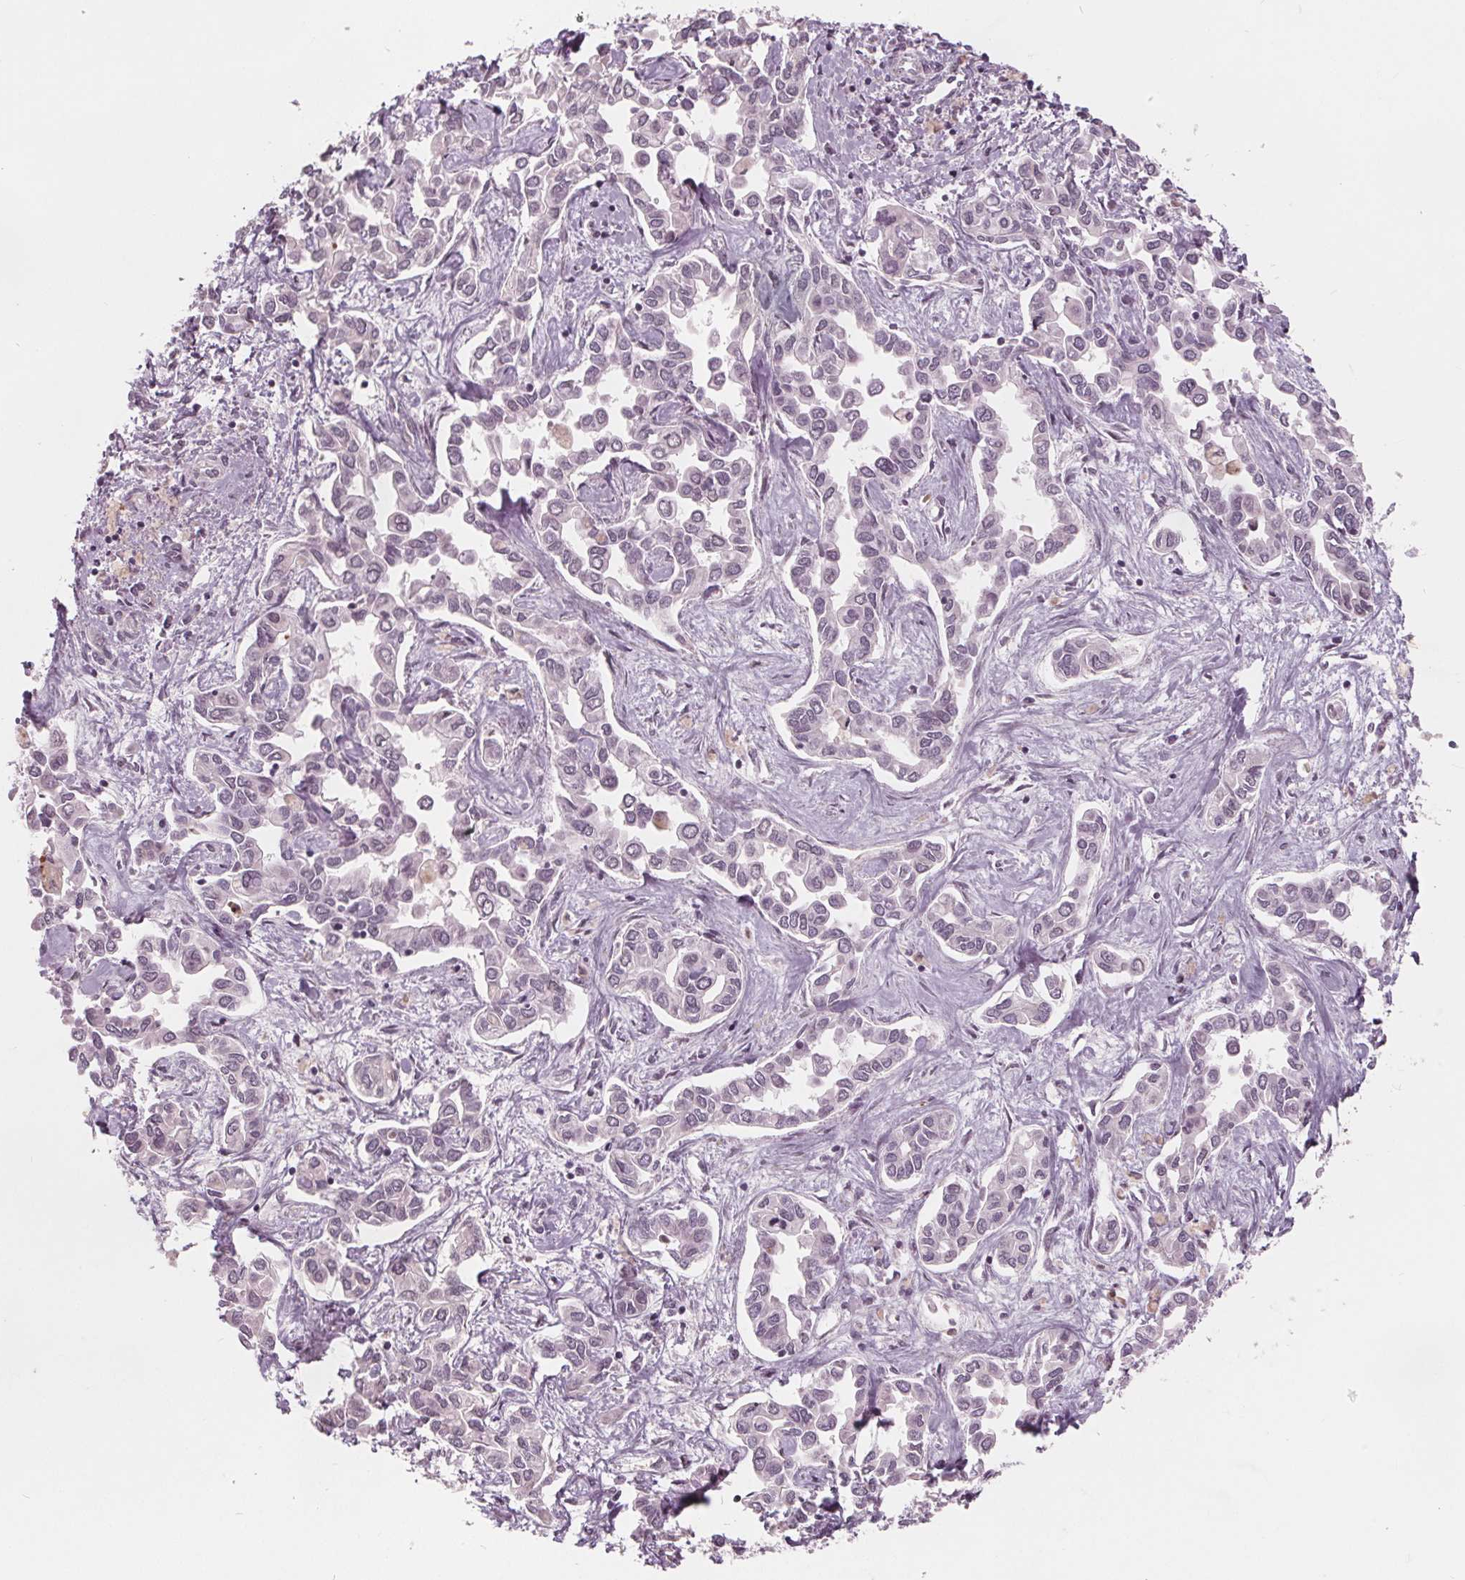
{"staining": {"intensity": "negative", "quantity": "none", "location": "none"}, "tissue": "liver cancer", "cell_type": "Tumor cells", "image_type": "cancer", "snomed": [{"axis": "morphology", "description": "Cholangiocarcinoma"}, {"axis": "topography", "description": "Liver"}], "caption": "Immunohistochemistry of human cholangiocarcinoma (liver) demonstrates no positivity in tumor cells.", "gene": "NUP210L", "patient": {"sex": "female", "age": 64}}